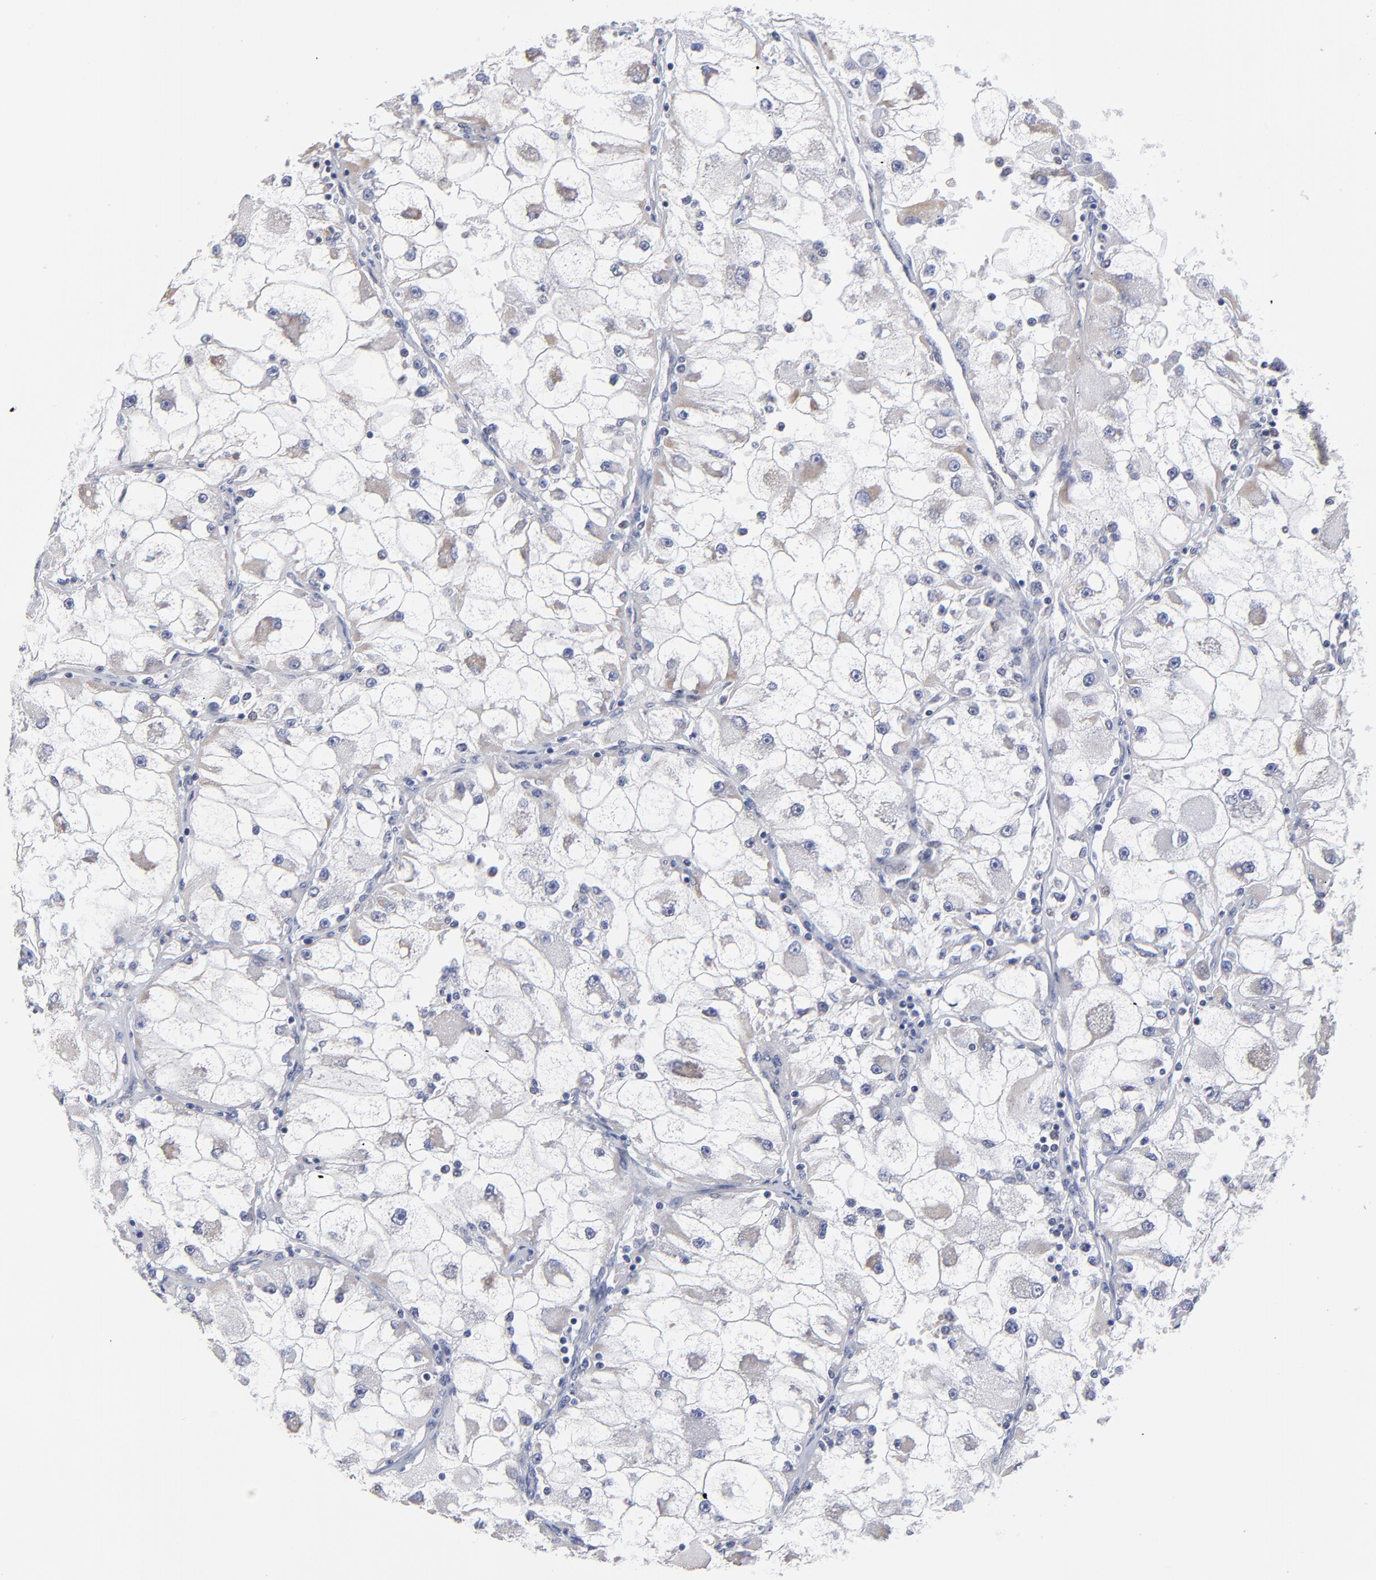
{"staining": {"intensity": "negative", "quantity": "none", "location": "none"}, "tissue": "renal cancer", "cell_type": "Tumor cells", "image_type": "cancer", "snomed": [{"axis": "morphology", "description": "Adenocarcinoma, NOS"}, {"axis": "topography", "description": "Kidney"}], "caption": "This histopathology image is of renal adenocarcinoma stained with IHC to label a protein in brown with the nuclei are counter-stained blue. There is no positivity in tumor cells. The staining was performed using DAB (3,3'-diaminobenzidine) to visualize the protein expression in brown, while the nuclei were stained in blue with hematoxylin (Magnification: 20x).", "gene": "FBXO8", "patient": {"sex": "female", "age": 73}}